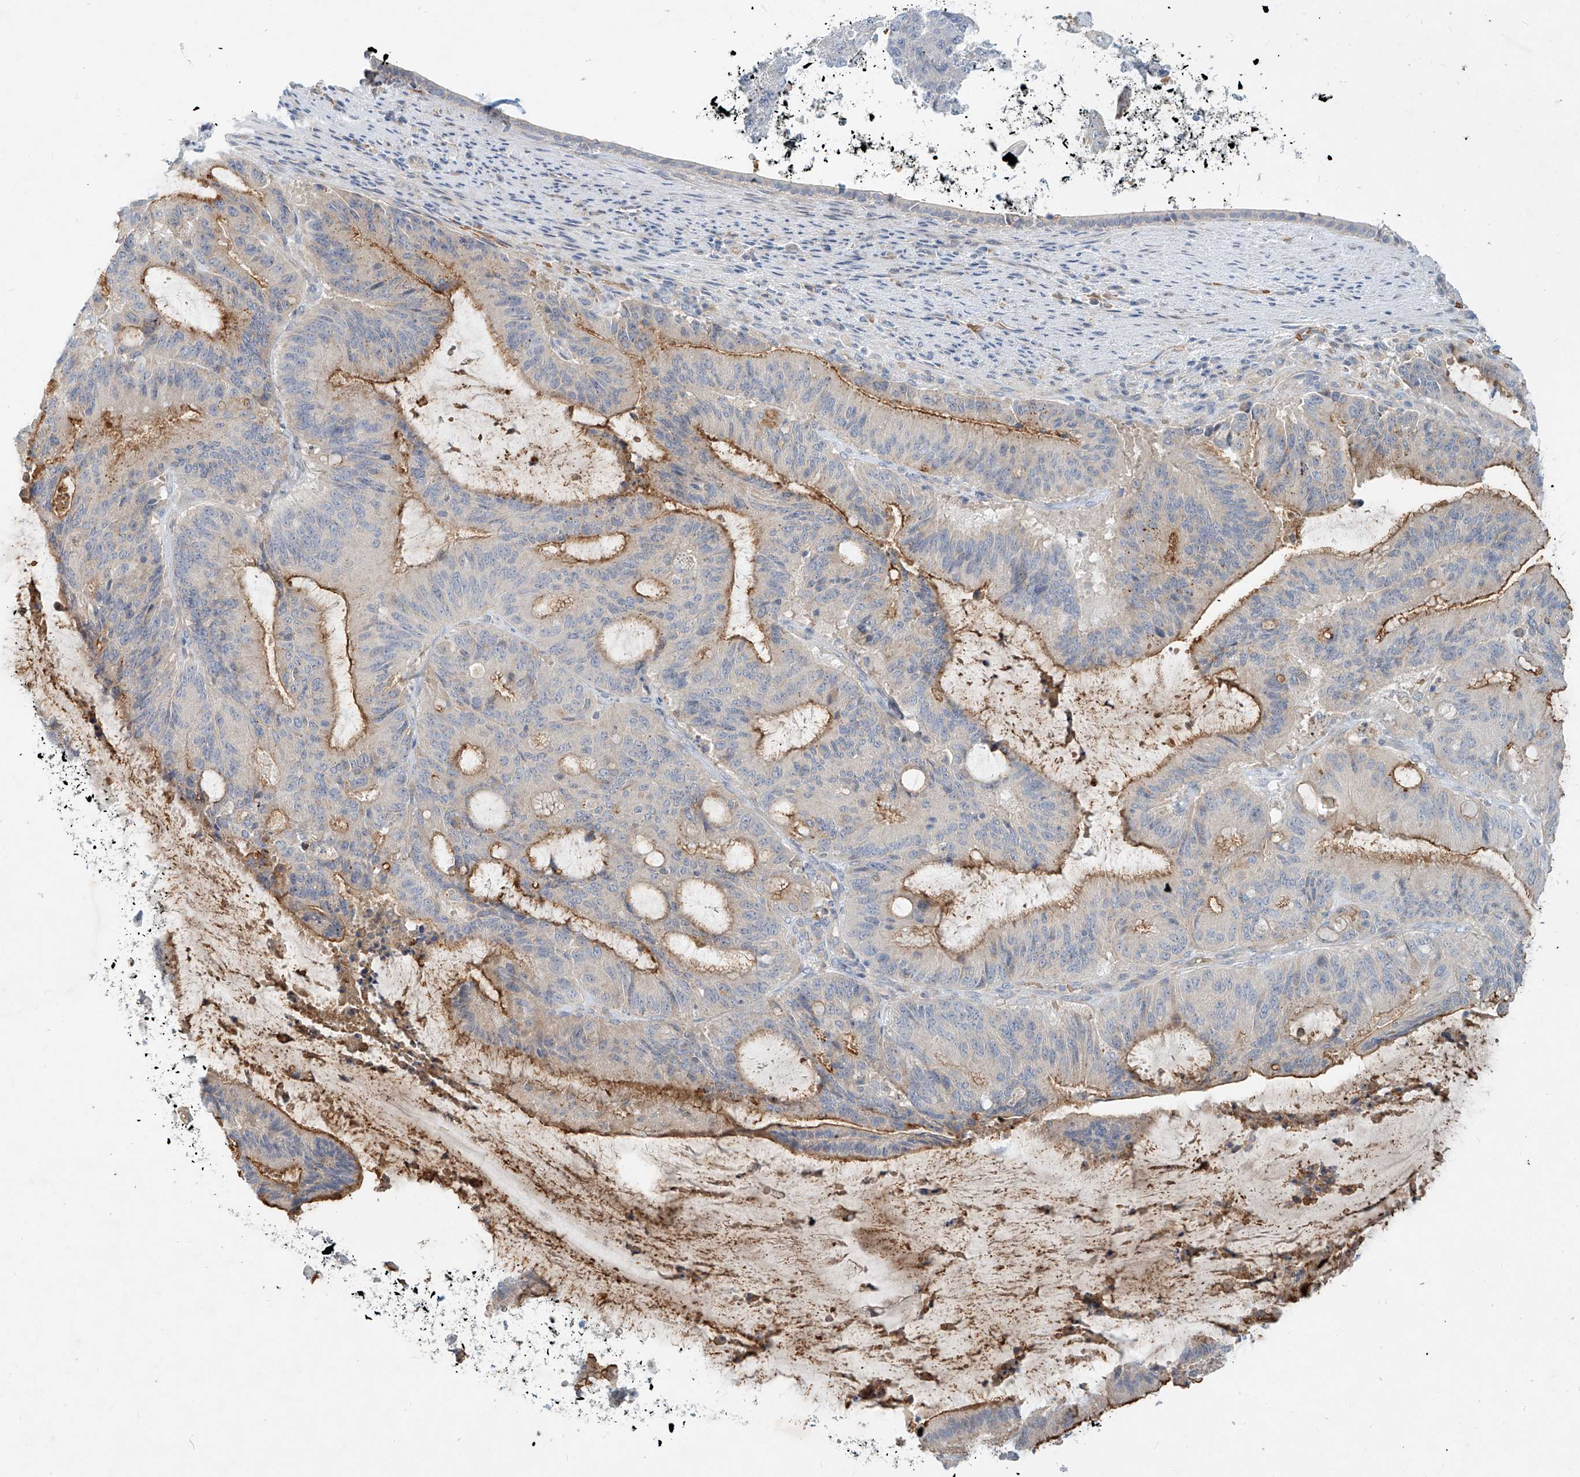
{"staining": {"intensity": "moderate", "quantity": "25%-75%", "location": "cytoplasmic/membranous"}, "tissue": "liver cancer", "cell_type": "Tumor cells", "image_type": "cancer", "snomed": [{"axis": "morphology", "description": "Normal tissue, NOS"}, {"axis": "morphology", "description": "Cholangiocarcinoma"}, {"axis": "topography", "description": "Liver"}, {"axis": "topography", "description": "Peripheral nerve tissue"}], "caption": "Immunohistochemical staining of cholangiocarcinoma (liver) displays medium levels of moderate cytoplasmic/membranous expression in approximately 25%-75% of tumor cells.", "gene": "SYTL3", "patient": {"sex": "female", "age": 73}}